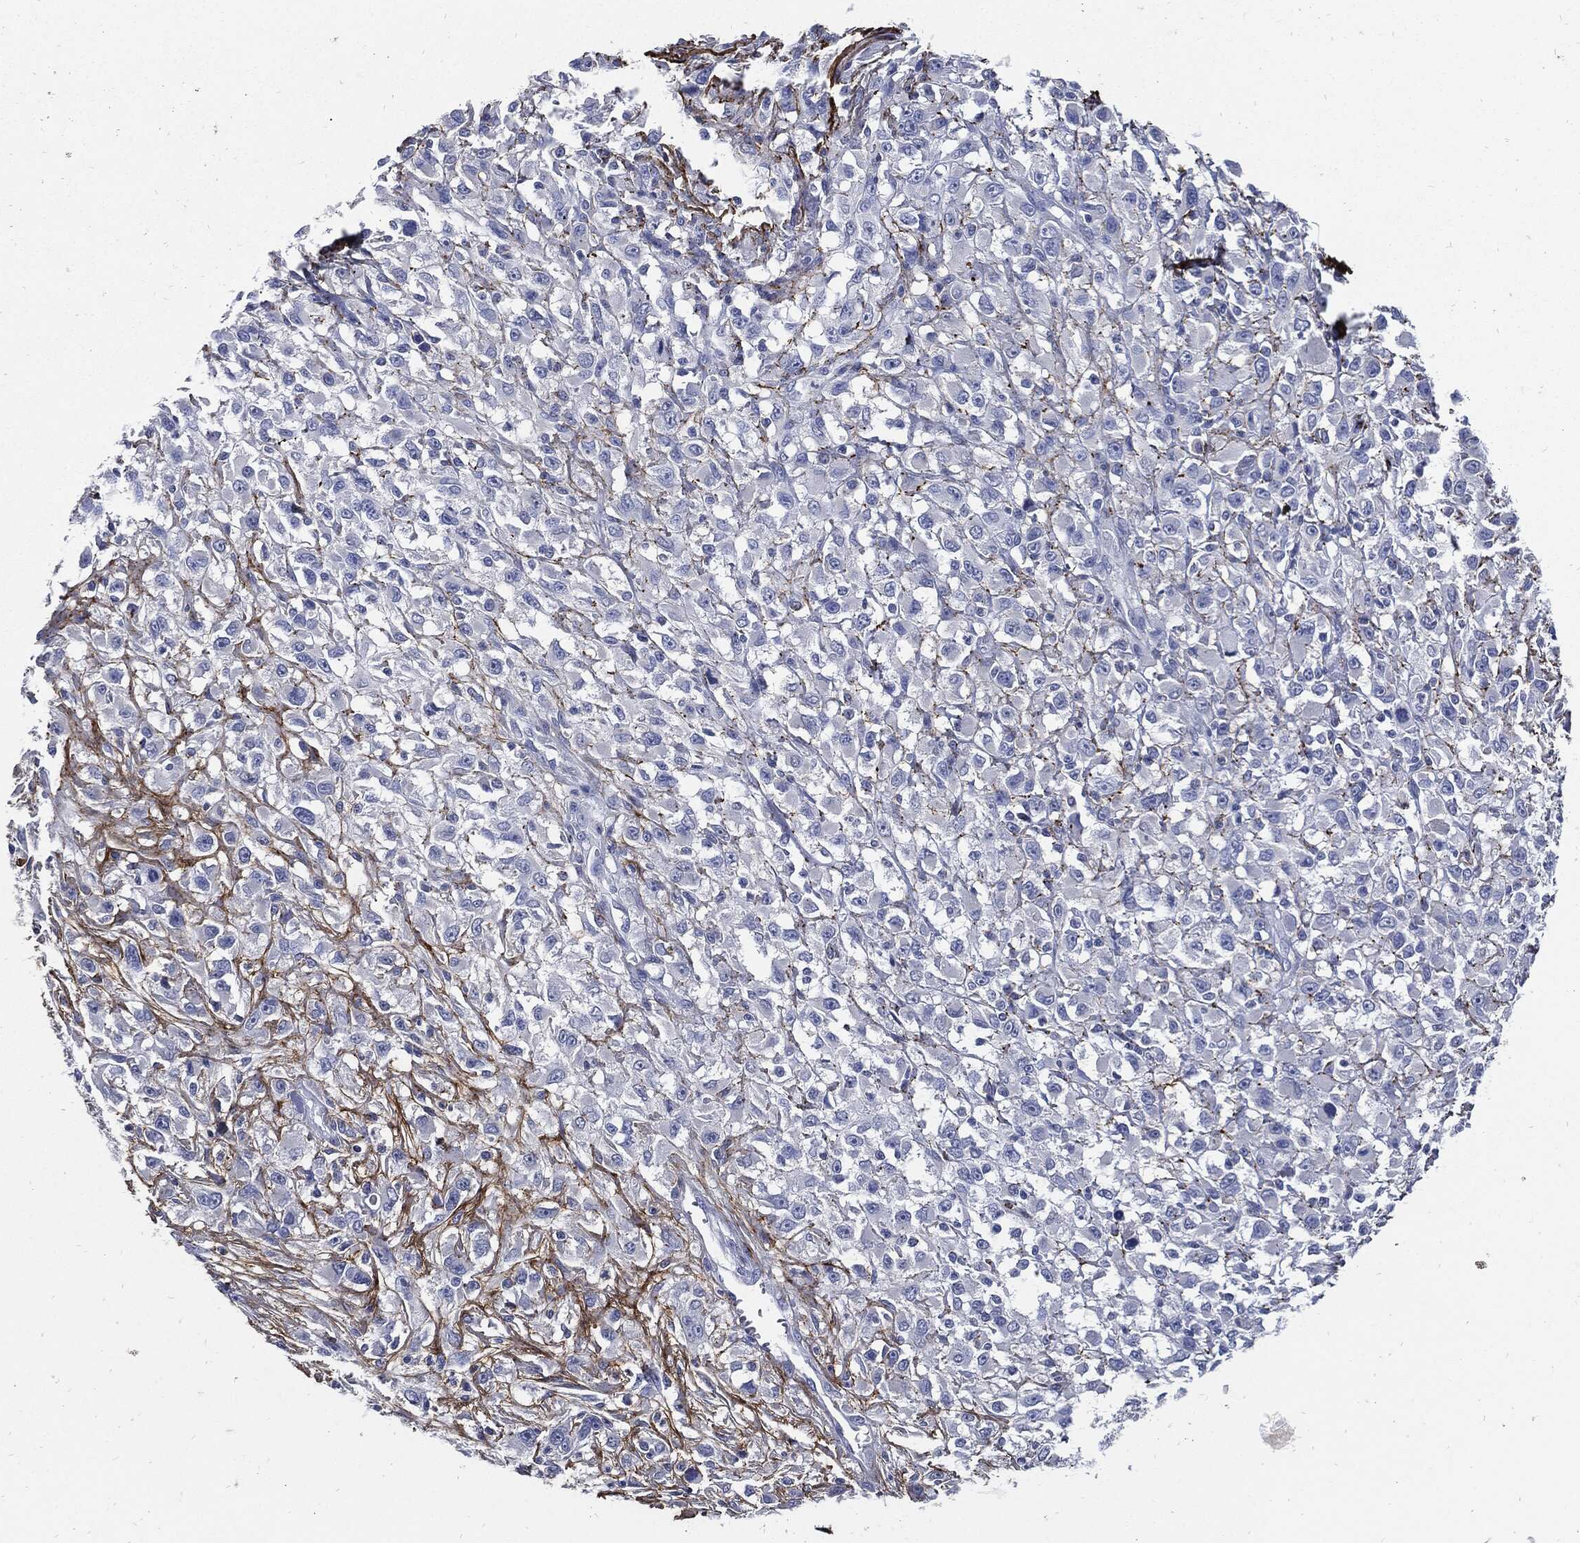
{"staining": {"intensity": "negative", "quantity": "none", "location": "none"}, "tissue": "head and neck cancer", "cell_type": "Tumor cells", "image_type": "cancer", "snomed": [{"axis": "morphology", "description": "Squamous cell carcinoma, NOS"}, {"axis": "morphology", "description": "Squamous cell carcinoma, metastatic, NOS"}, {"axis": "topography", "description": "Oral tissue"}, {"axis": "topography", "description": "Head-Neck"}], "caption": "Head and neck cancer was stained to show a protein in brown. There is no significant expression in tumor cells.", "gene": "FBN1", "patient": {"sex": "female", "age": 85}}